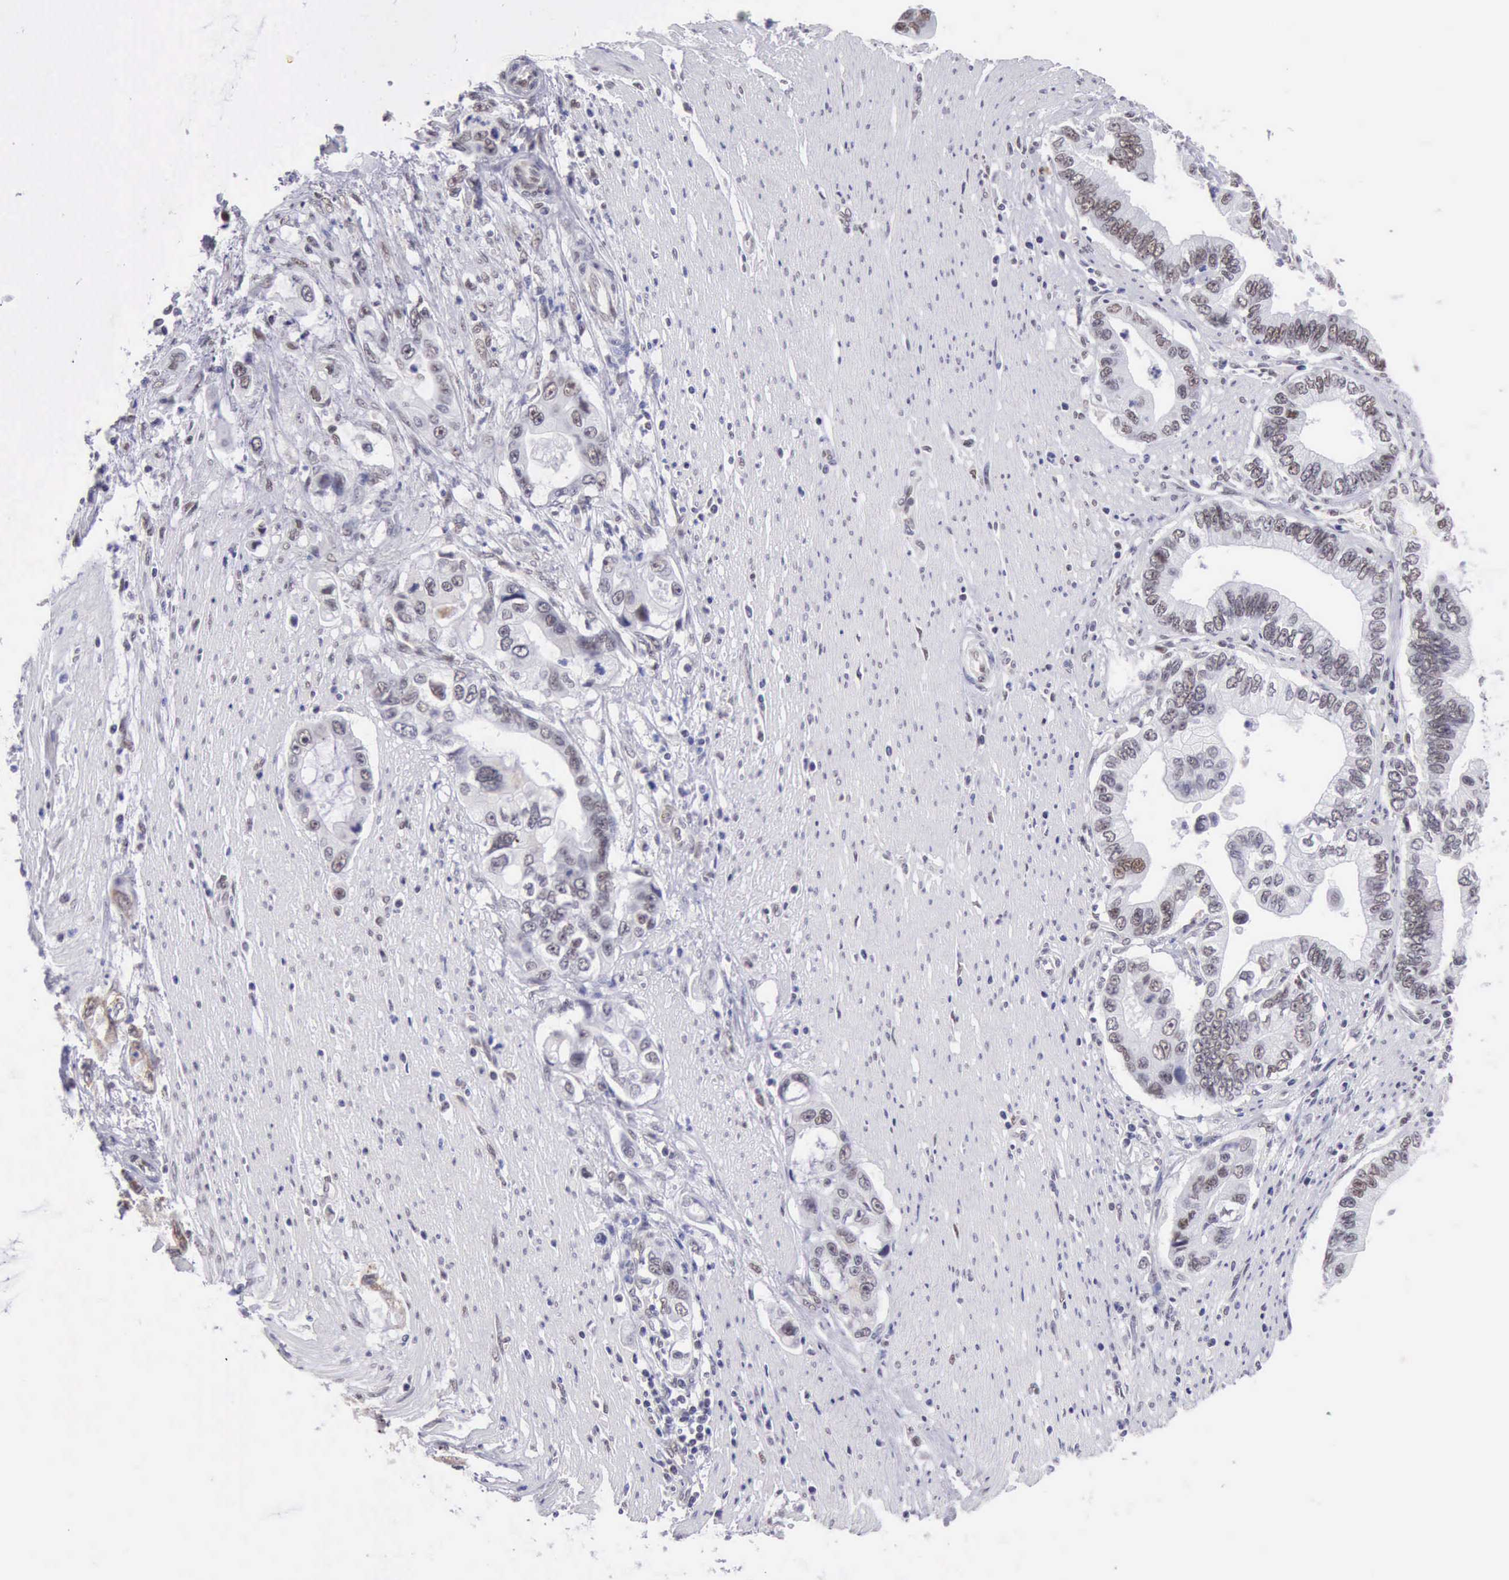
{"staining": {"intensity": "weak", "quantity": "25%-75%", "location": "nuclear"}, "tissue": "pancreatic cancer", "cell_type": "Tumor cells", "image_type": "cancer", "snomed": [{"axis": "morphology", "description": "Adenocarcinoma, NOS"}, {"axis": "topography", "description": "Pancreas"}, {"axis": "topography", "description": "Stomach, upper"}], "caption": "The immunohistochemical stain shows weak nuclear staining in tumor cells of pancreatic cancer tissue.", "gene": "ERCC4", "patient": {"sex": "male", "age": 77}}